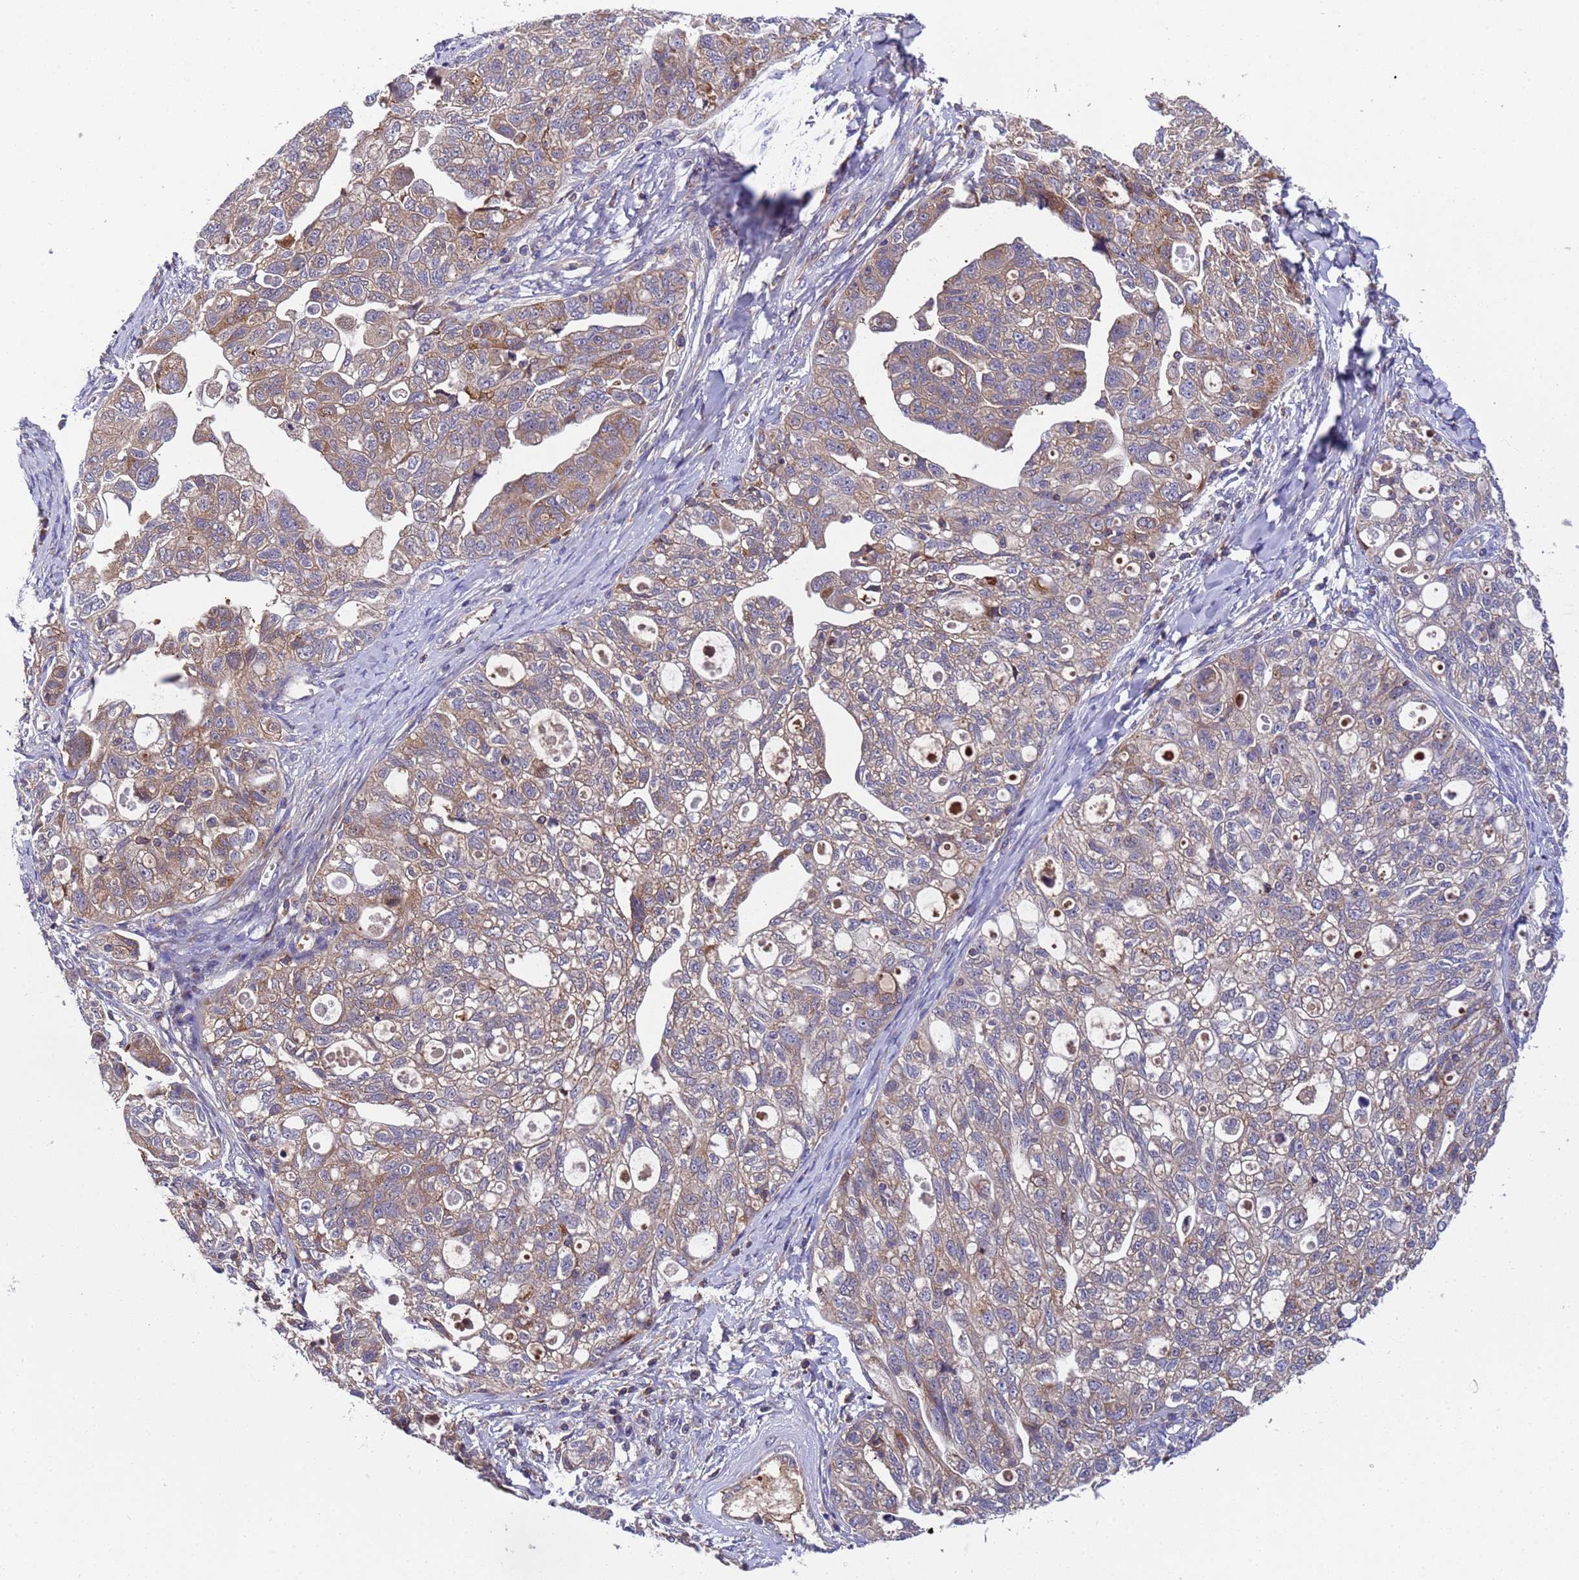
{"staining": {"intensity": "weak", "quantity": ">75%", "location": "cytoplasmic/membranous"}, "tissue": "ovarian cancer", "cell_type": "Tumor cells", "image_type": "cancer", "snomed": [{"axis": "morphology", "description": "Carcinoma, NOS"}, {"axis": "morphology", "description": "Cystadenocarcinoma, serous, NOS"}, {"axis": "topography", "description": "Ovary"}], "caption": "A brown stain labels weak cytoplasmic/membranous staining of a protein in human ovarian cancer tumor cells.", "gene": "PARP16", "patient": {"sex": "female", "age": 69}}